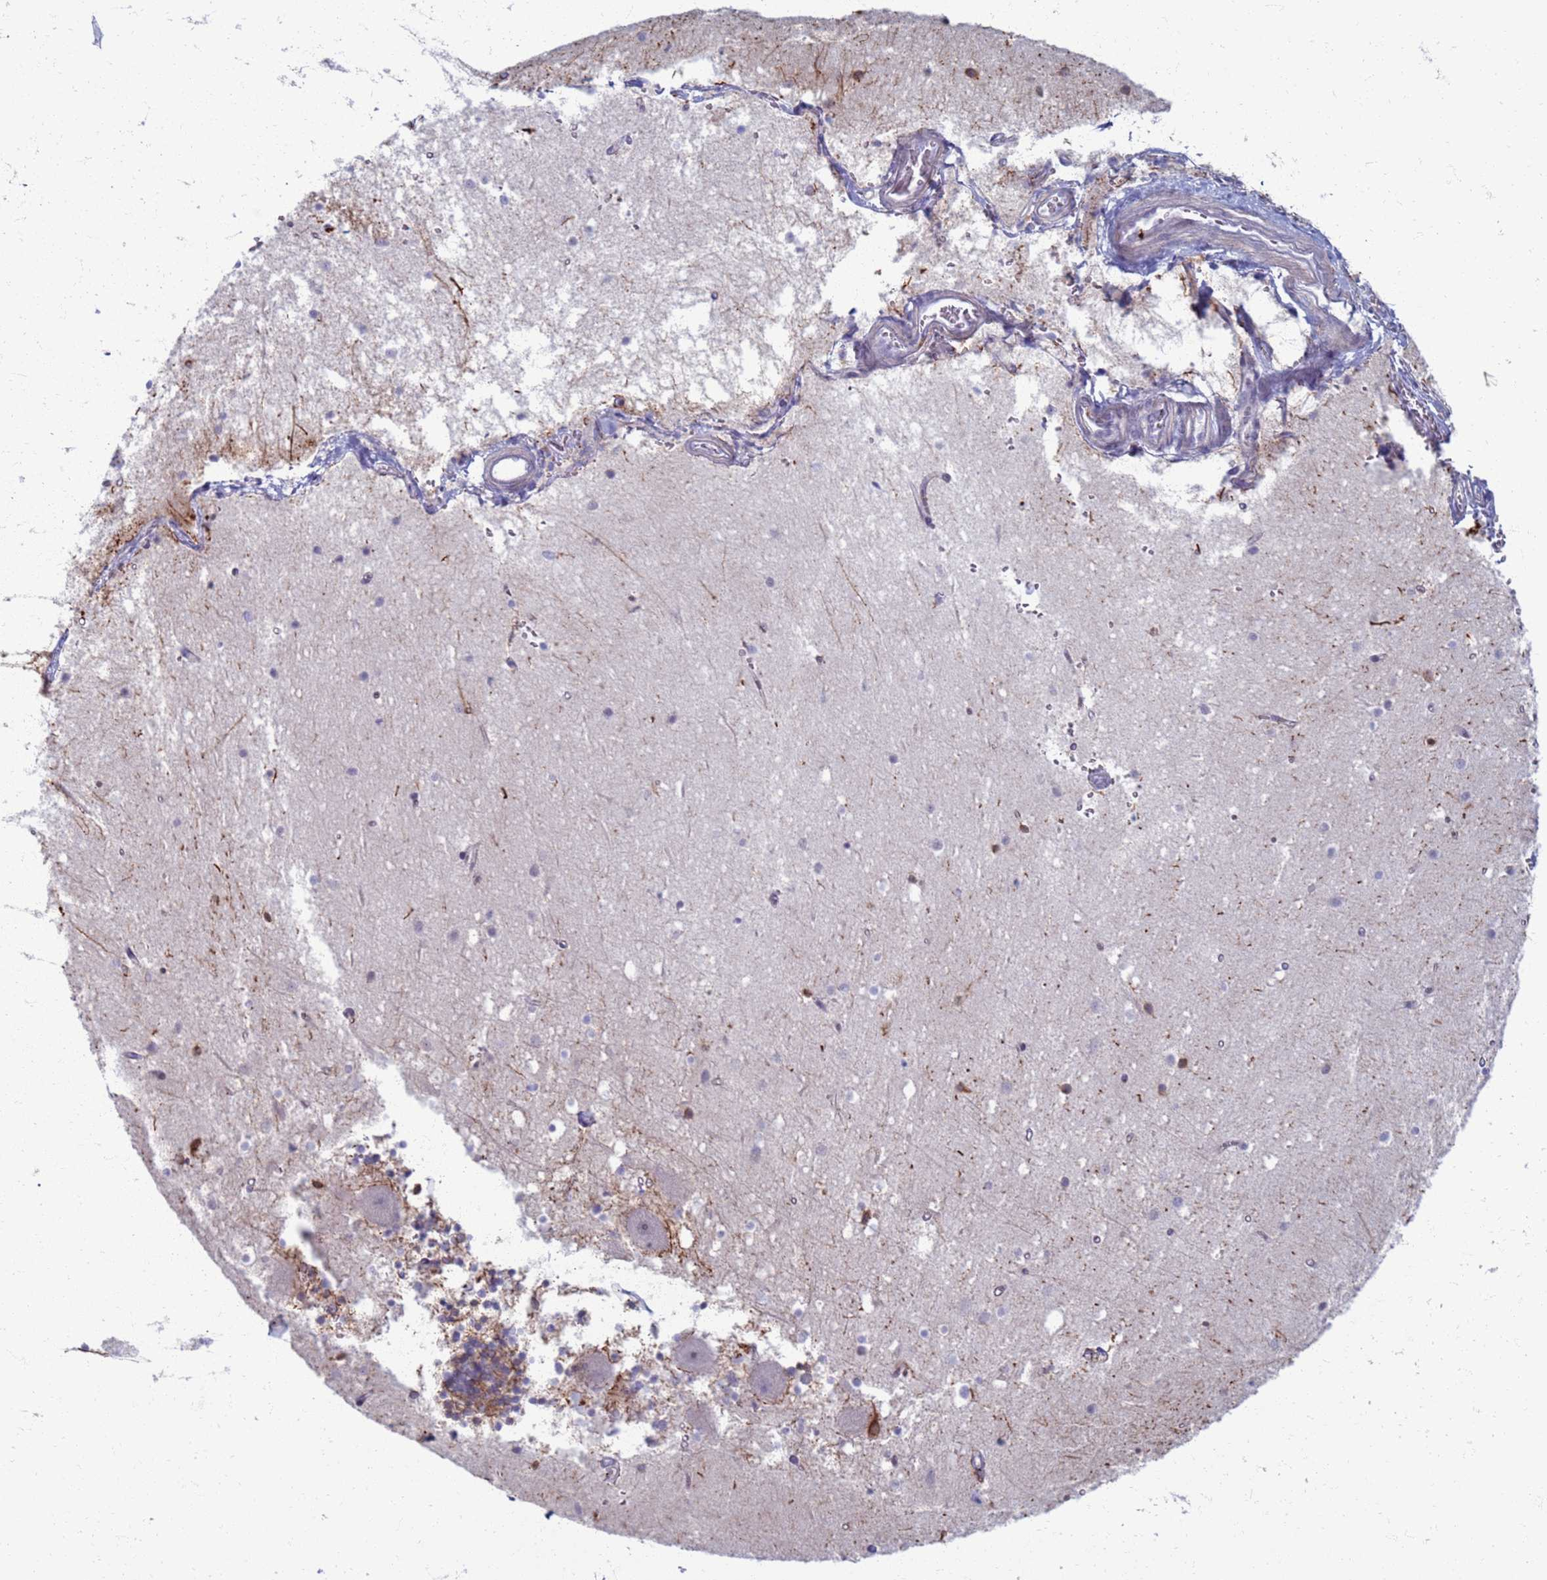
{"staining": {"intensity": "negative", "quantity": "none", "location": "none"}, "tissue": "cerebellum", "cell_type": "Cells in granular layer", "image_type": "normal", "snomed": [{"axis": "morphology", "description": "Normal tissue, NOS"}, {"axis": "topography", "description": "Cerebellum"}], "caption": "An IHC histopathology image of benign cerebellum is shown. There is no staining in cells in granular layer of cerebellum. The staining is performed using DAB brown chromogen with nuclei counter-stained in using hematoxylin.", "gene": "CLCA2", "patient": {"sex": "male", "age": 54}}